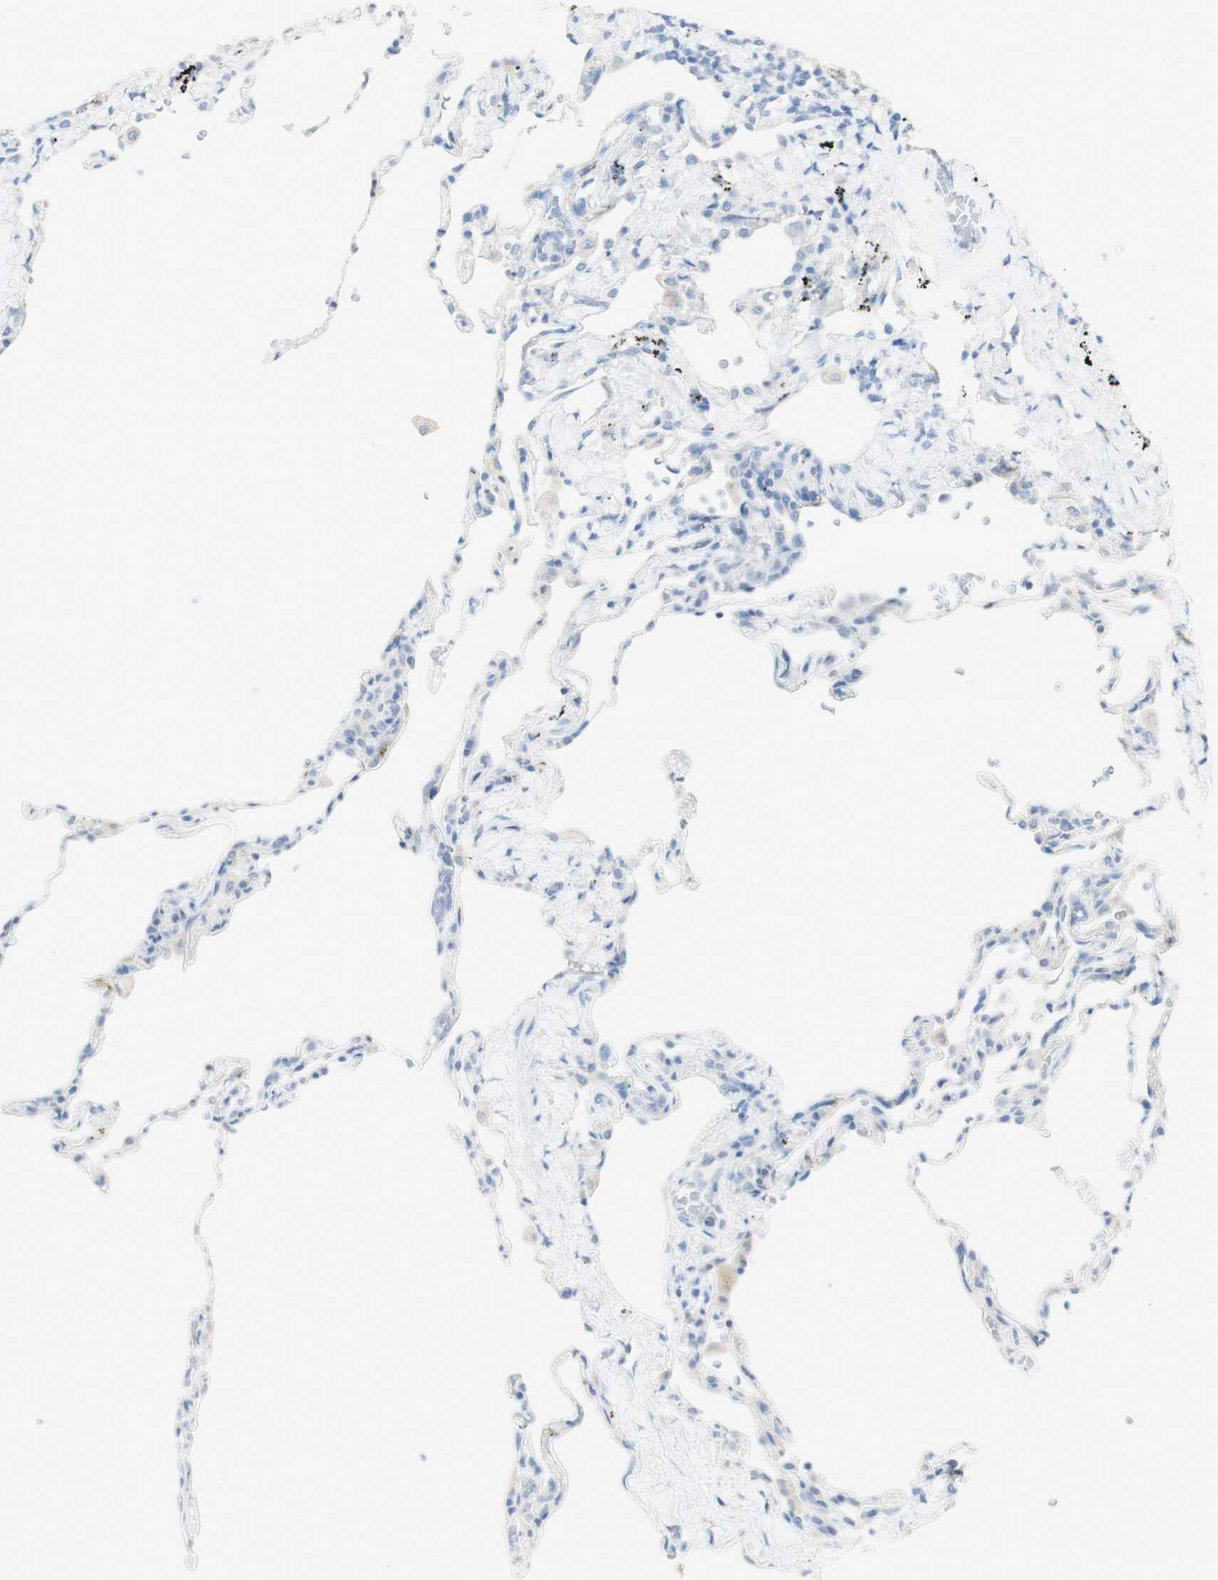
{"staining": {"intensity": "negative", "quantity": "none", "location": "none"}, "tissue": "lung", "cell_type": "Alveolar cells", "image_type": "normal", "snomed": [{"axis": "morphology", "description": "Normal tissue, NOS"}, {"axis": "topography", "description": "Lung"}], "caption": "DAB (3,3'-diaminobenzidine) immunohistochemical staining of unremarkable lung demonstrates no significant staining in alveolar cells.", "gene": "ART3", "patient": {"sex": "male", "age": 59}}